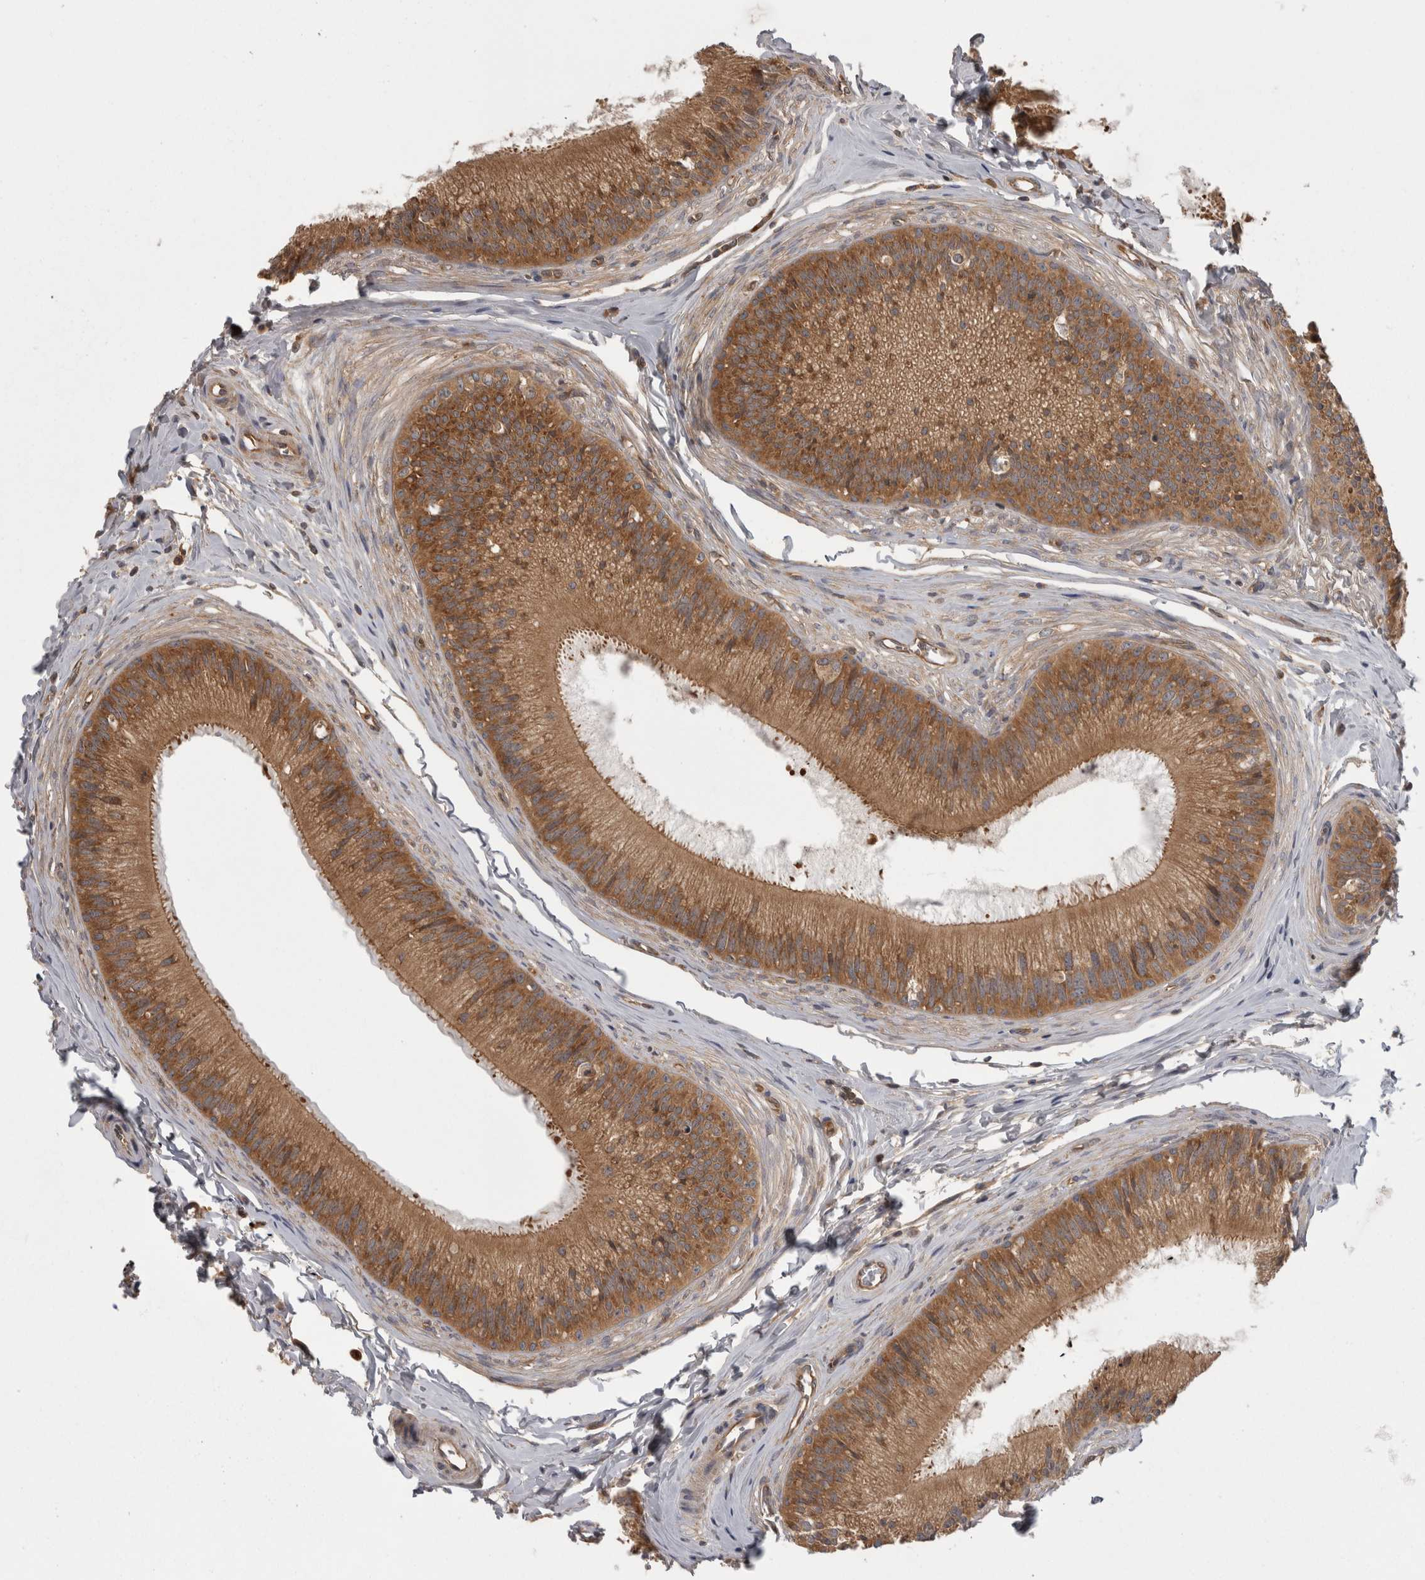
{"staining": {"intensity": "strong", "quantity": ">75%", "location": "cytoplasmic/membranous"}, "tissue": "epididymis", "cell_type": "Glandular cells", "image_type": "normal", "snomed": [{"axis": "morphology", "description": "Normal tissue, NOS"}, {"axis": "topography", "description": "Epididymis"}], "caption": "The micrograph demonstrates staining of benign epididymis, revealing strong cytoplasmic/membranous protein positivity (brown color) within glandular cells.", "gene": "SMCR8", "patient": {"sex": "male", "age": 31}}